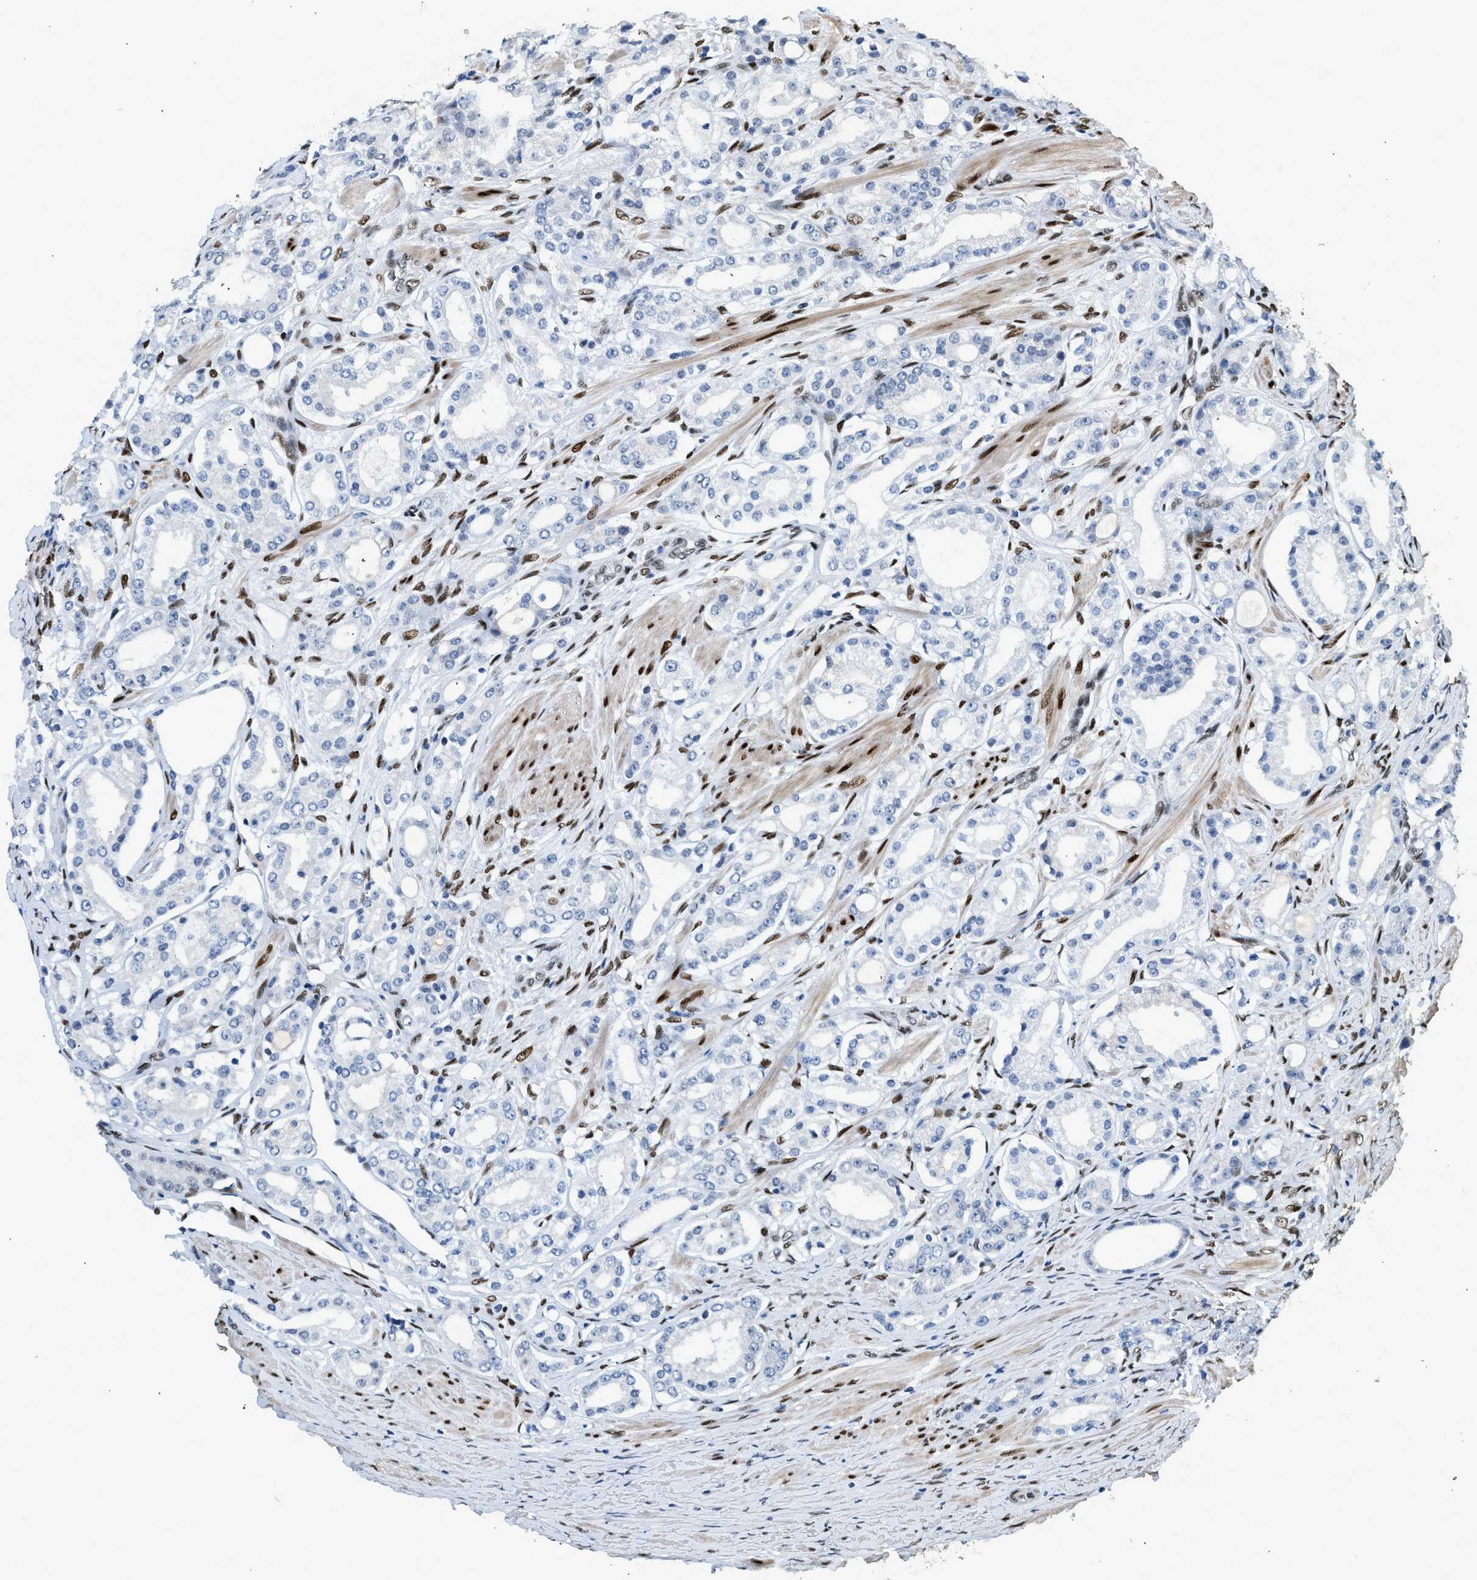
{"staining": {"intensity": "weak", "quantity": "<25%", "location": "nuclear"}, "tissue": "prostate cancer", "cell_type": "Tumor cells", "image_type": "cancer", "snomed": [{"axis": "morphology", "description": "Adenocarcinoma, Low grade"}, {"axis": "topography", "description": "Prostate"}], "caption": "Prostate low-grade adenocarcinoma was stained to show a protein in brown. There is no significant positivity in tumor cells.", "gene": "ZBTB20", "patient": {"sex": "male", "age": 63}}